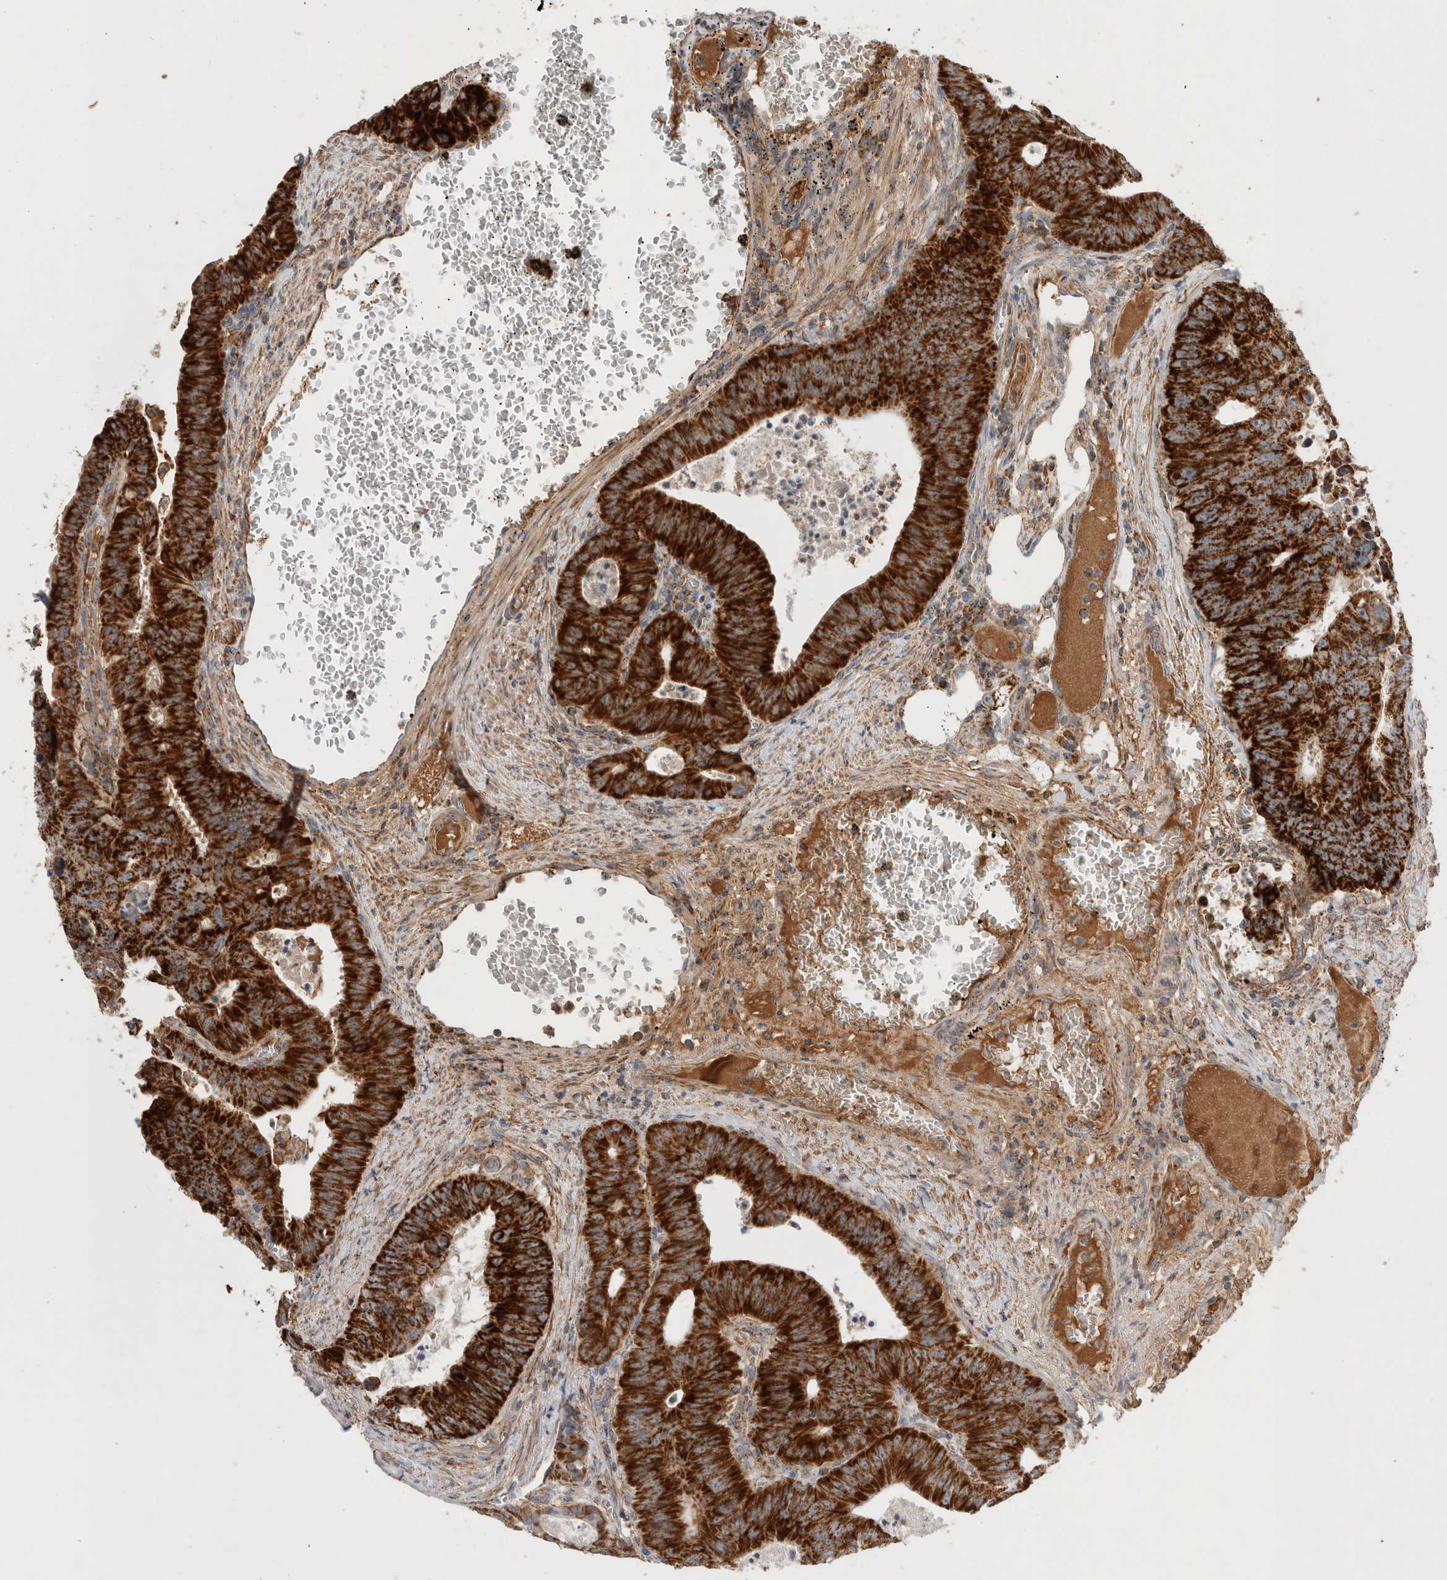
{"staining": {"intensity": "strong", "quantity": ">75%", "location": "cytoplasmic/membranous"}, "tissue": "colorectal cancer", "cell_type": "Tumor cells", "image_type": "cancer", "snomed": [{"axis": "morphology", "description": "Adenocarcinoma, NOS"}, {"axis": "topography", "description": "Colon"}], "caption": "A brown stain shows strong cytoplasmic/membranous expression of a protein in human adenocarcinoma (colorectal) tumor cells.", "gene": "MRPS28", "patient": {"sex": "male", "age": 87}}